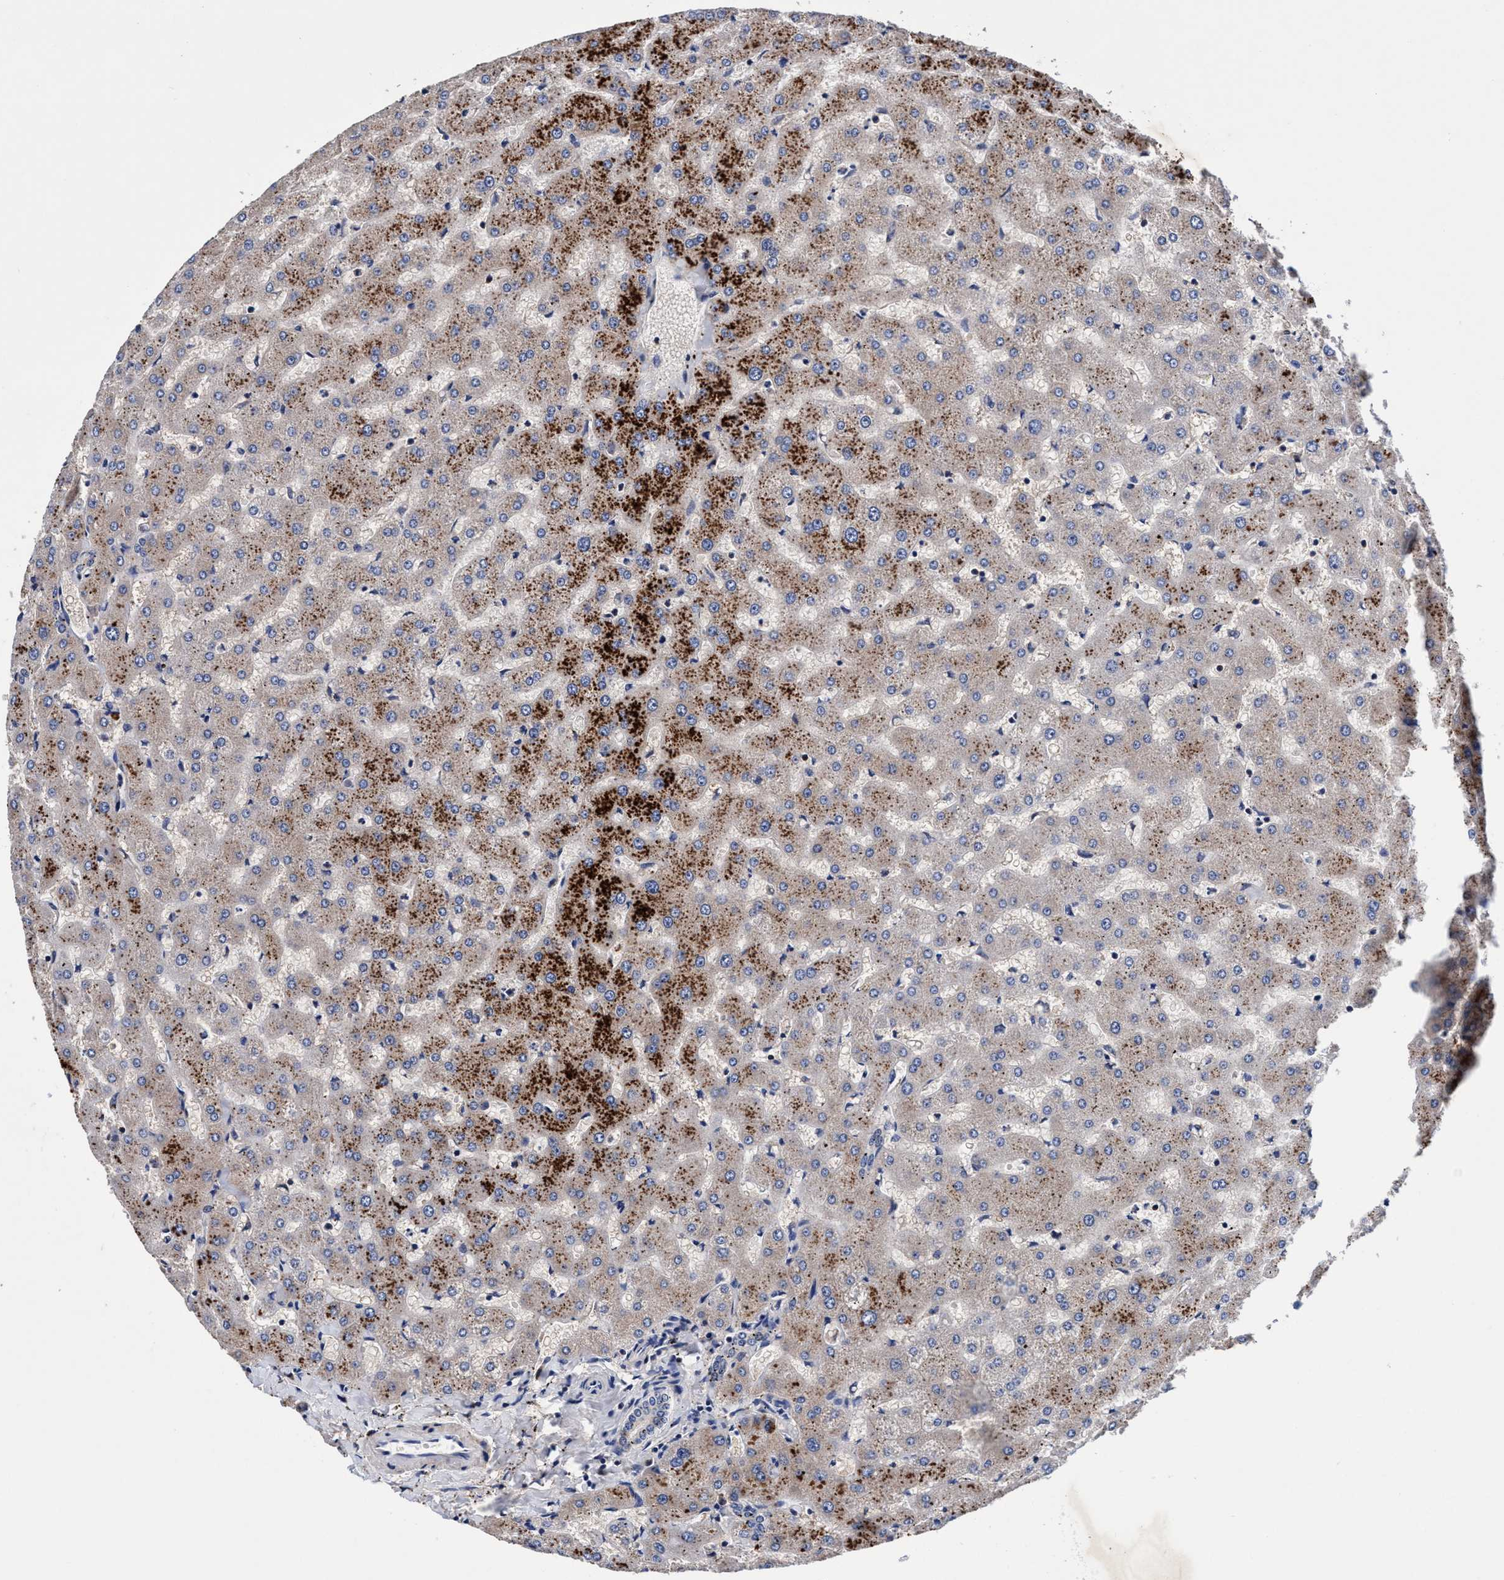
{"staining": {"intensity": "weak", "quantity": "<25%", "location": "cytoplasmic/membranous"}, "tissue": "liver", "cell_type": "Cholangiocytes", "image_type": "normal", "snomed": [{"axis": "morphology", "description": "Normal tissue, NOS"}, {"axis": "topography", "description": "Liver"}], "caption": "High magnification brightfield microscopy of unremarkable liver stained with DAB (brown) and counterstained with hematoxylin (blue): cholangiocytes show no significant positivity. (Brightfield microscopy of DAB (3,3'-diaminobenzidine) IHC at high magnification).", "gene": "RNF208", "patient": {"sex": "female", "age": 63}}